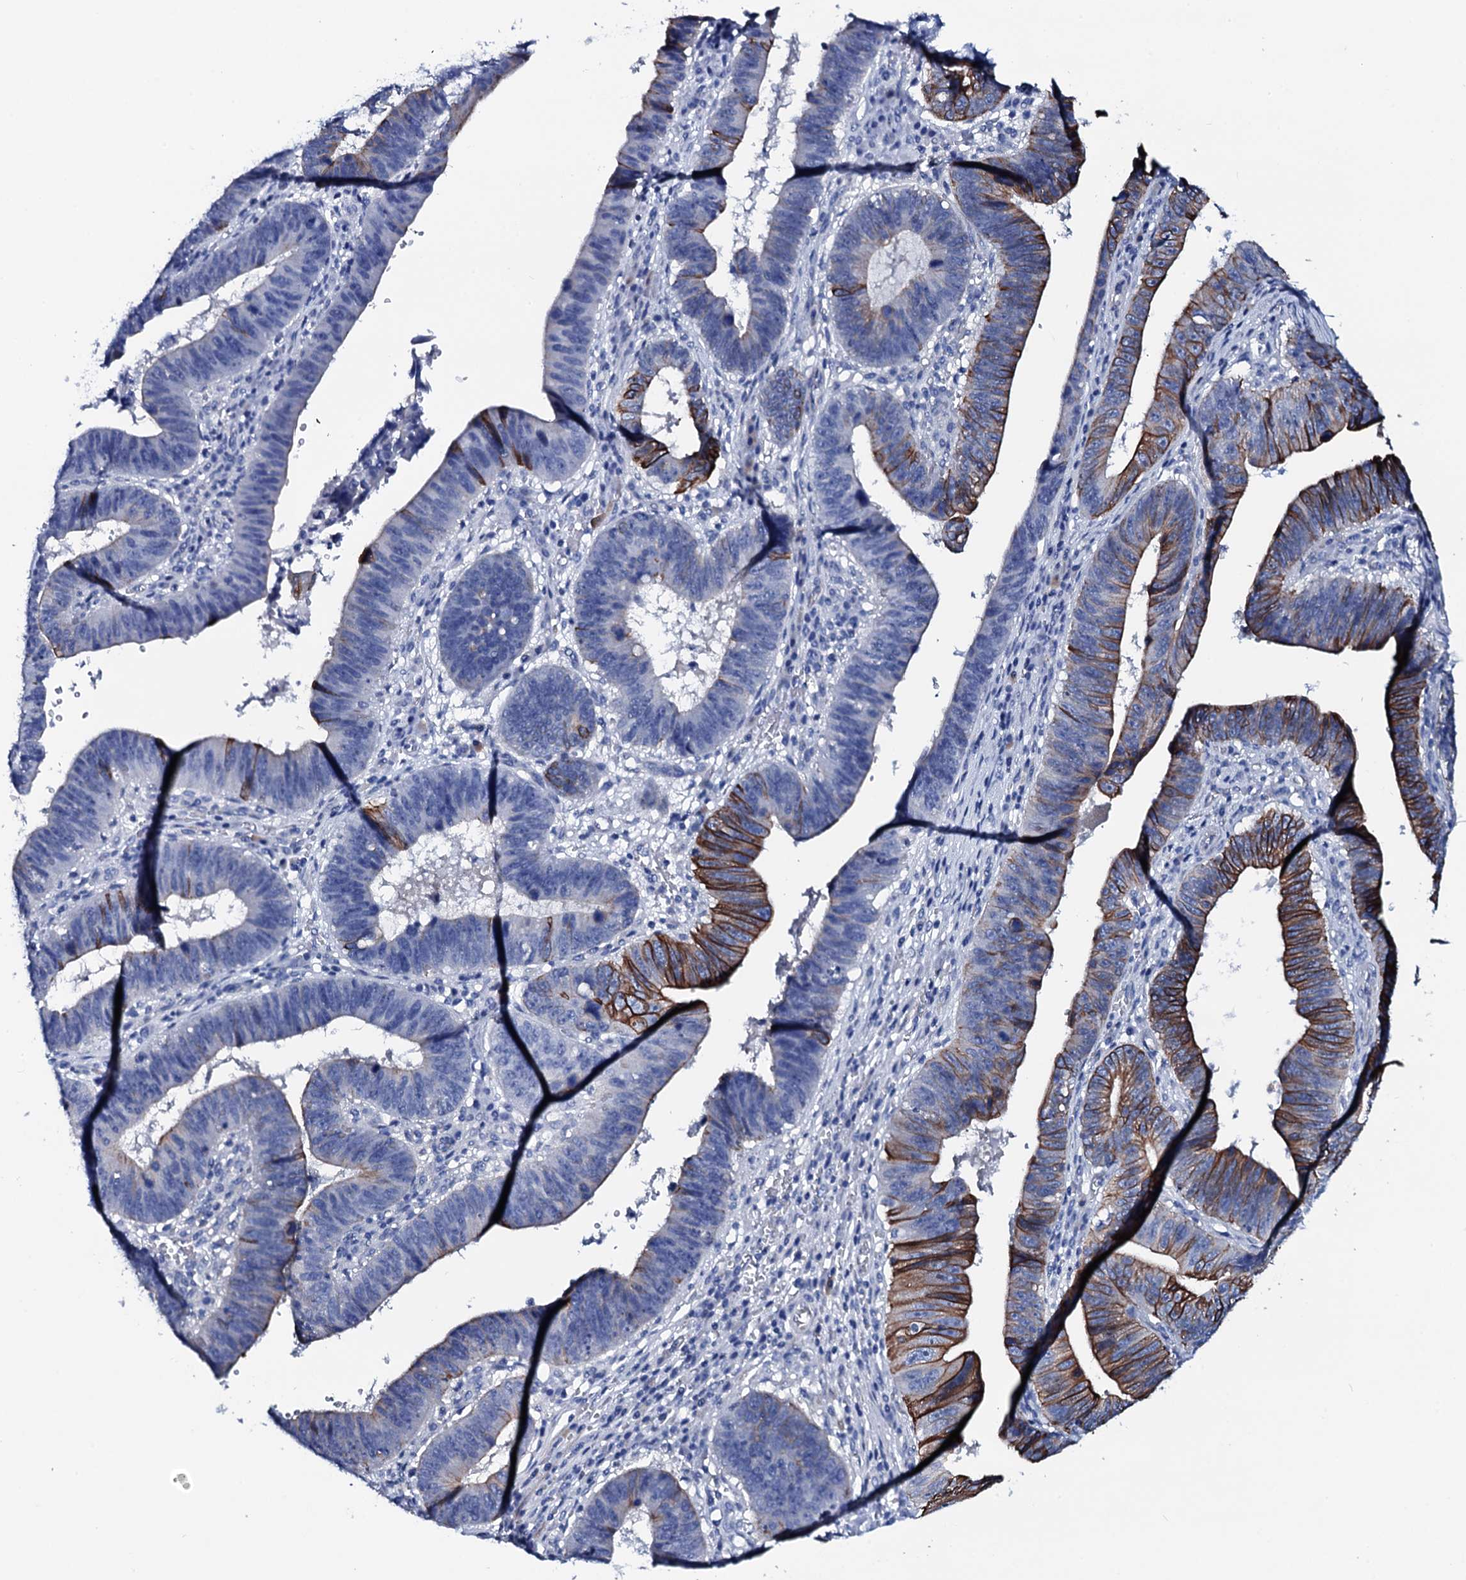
{"staining": {"intensity": "strong", "quantity": "<25%", "location": "cytoplasmic/membranous"}, "tissue": "stomach cancer", "cell_type": "Tumor cells", "image_type": "cancer", "snomed": [{"axis": "morphology", "description": "Adenocarcinoma, NOS"}, {"axis": "topography", "description": "Stomach"}], "caption": "Adenocarcinoma (stomach) stained with immunohistochemistry (IHC) reveals strong cytoplasmic/membranous staining in approximately <25% of tumor cells.", "gene": "GYS2", "patient": {"sex": "male", "age": 59}}